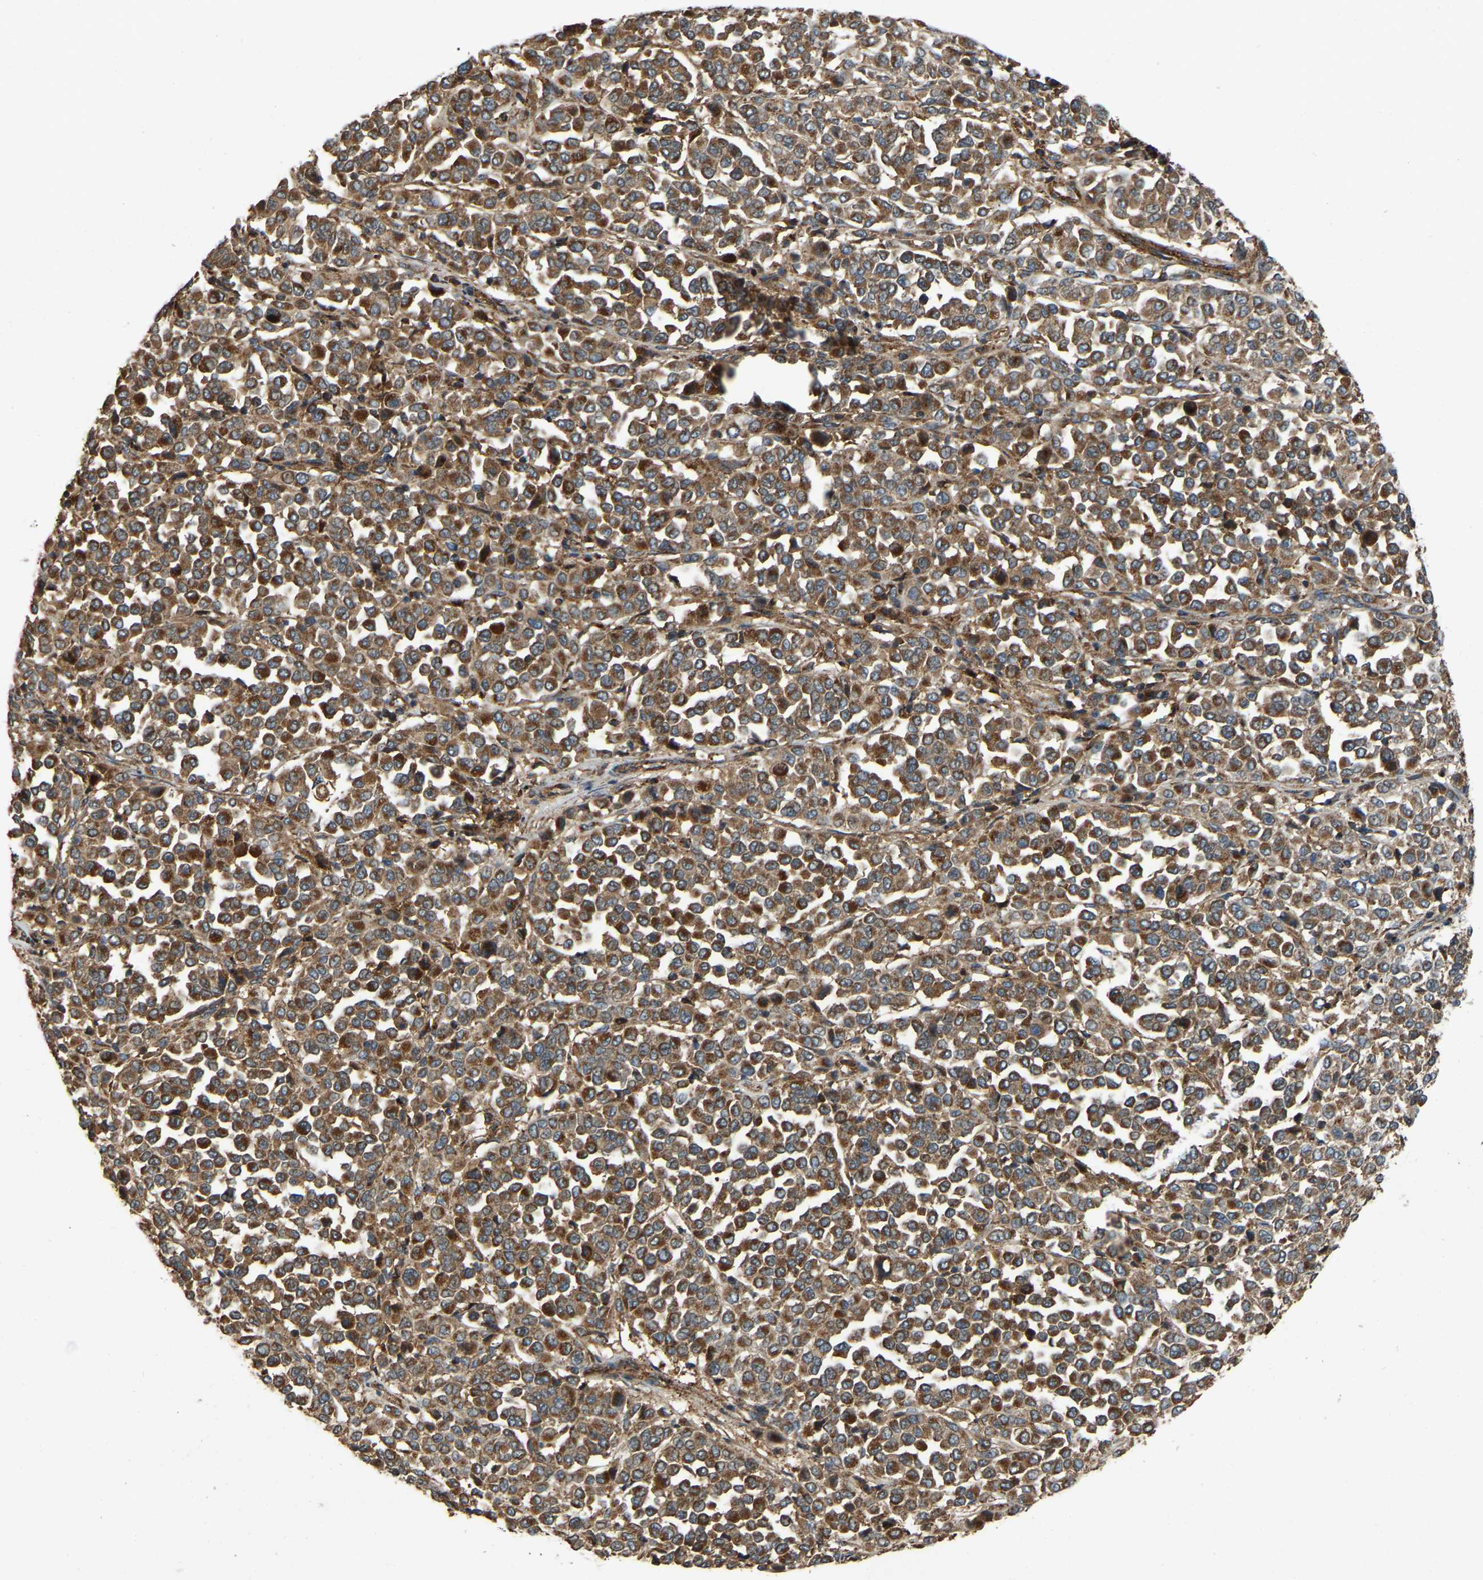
{"staining": {"intensity": "strong", "quantity": ">75%", "location": "cytoplasmic/membranous"}, "tissue": "melanoma", "cell_type": "Tumor cells", "image_type": "cancer", "snomed": [{"axis": "morphology", "description": "Malignant melanoma, Metastatic site"}, {"axis": "topography", "description": "Pancreas"}], "caption": "Protein expression analysis of human malignant melanoma (metastatic site) reveals strong cytoplasmic/membranous staining in approximately >75% of tumor cells. The protein is shown in brown color, while the nuclei are stained blue.", "gene": "SAMD9L", "patient": {"sex": "female", "age": 30}}